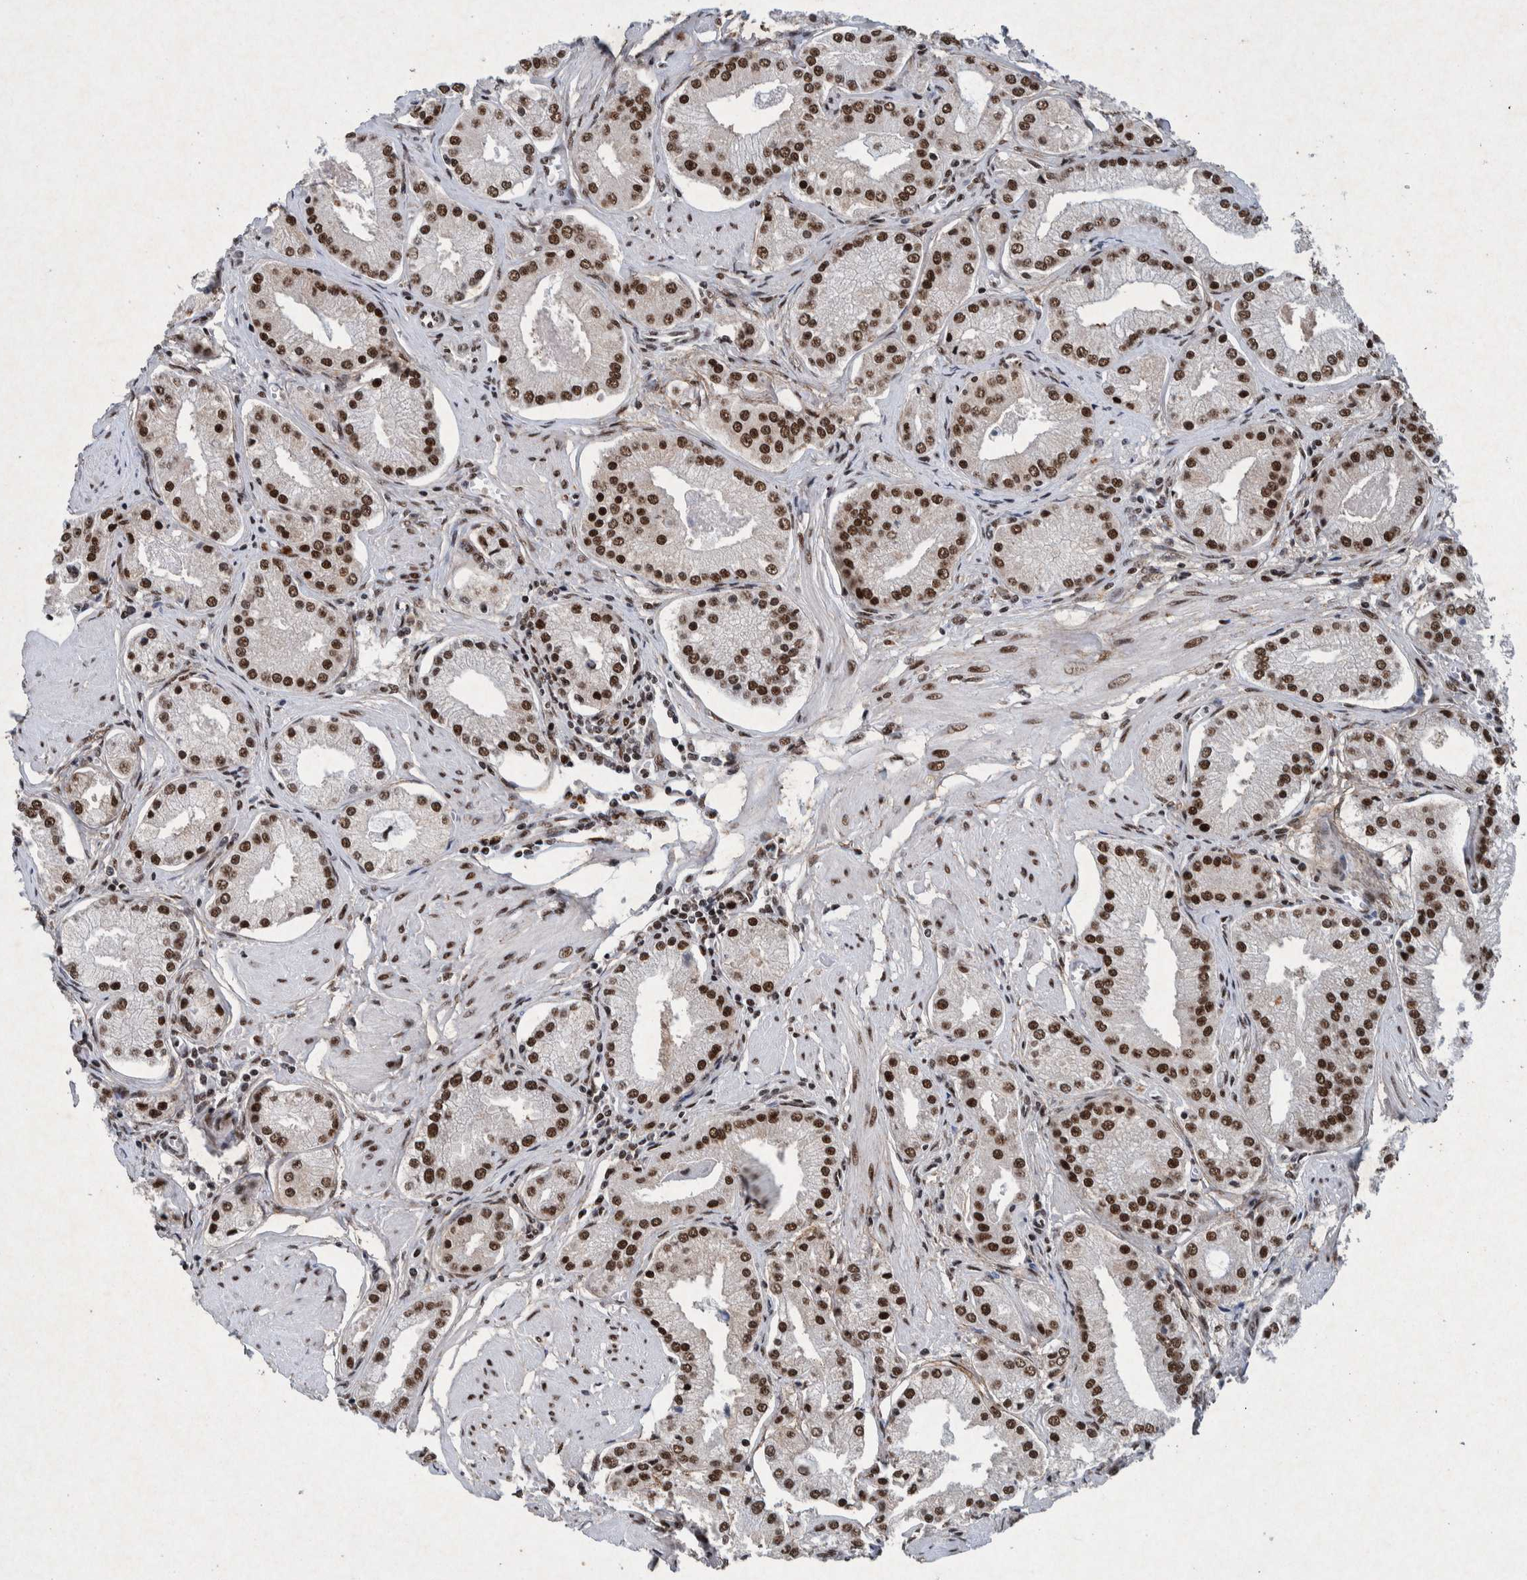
{"staining": {"intensity": "strong", "quantity": ">75%", "location": "nuclear"}, "tissue": "prostate cancer", "cell_type": "Tumor cells", "image_type": "cancer", "snomed": [{"axis": "morphology", "description": "Adenocarcinoma, High grade"}, {"axis": "topography", "description": "Prostate"}], "caption": "Brown immunohistochemical staining in prostate adenocarcinoma (high-grade) exhibits strong nuclear expression in about >75% of tumor cells.", "gene": "TAF10", "patient": {"sex": "male", "age": 66}}